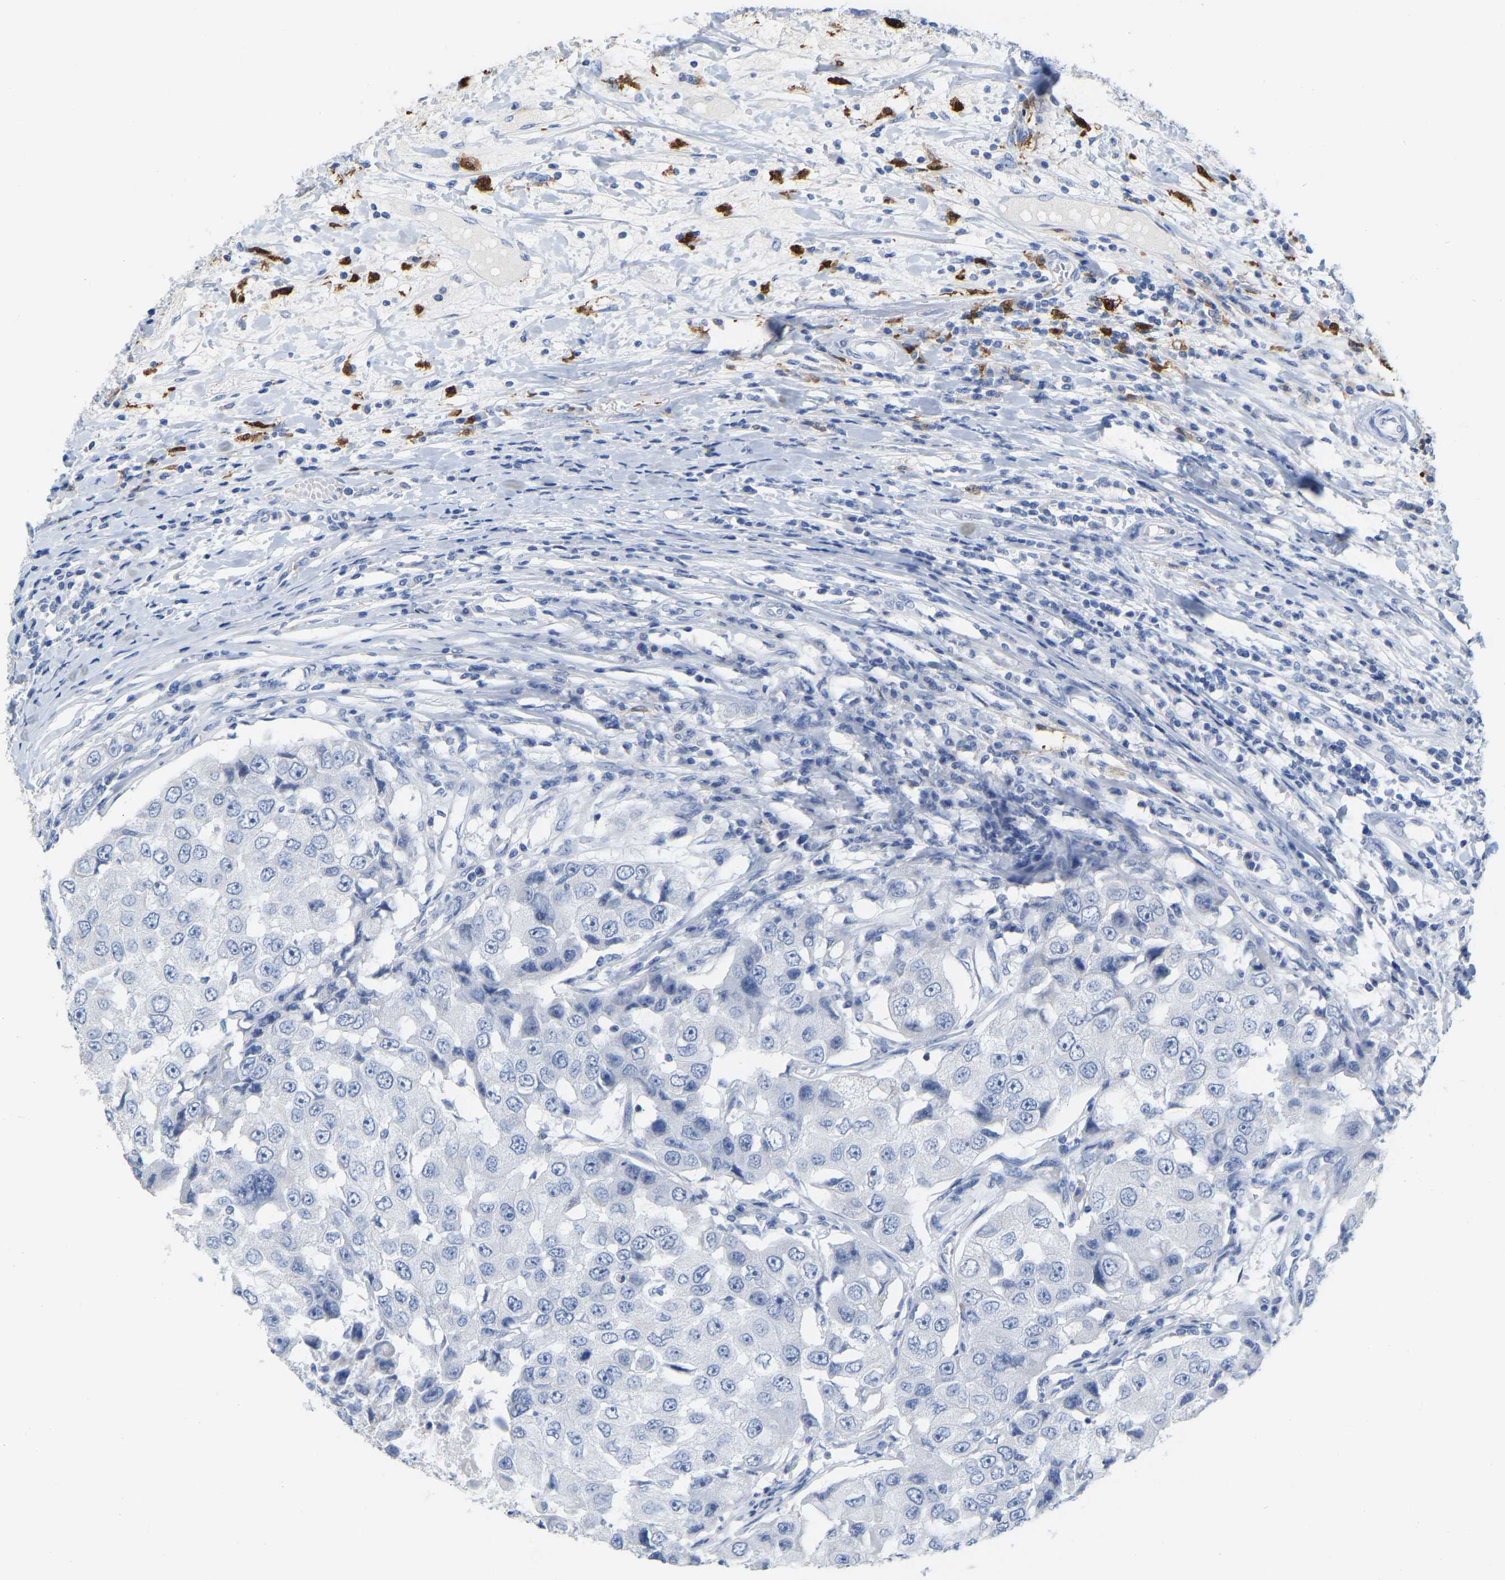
{"staining": {"intensity": "negative", "quantity": "none", "location": "none"}, "tissue": "breast cancer", "cell_type": "Tumor cells", "image_type": "cancer", "snomed": [{"axis": "morphology", "description": "Duct carcinoma"}, {"axis": "topography", "description": "Breast"}], "caption": "Immunohistochemistry (IHC) of breast cancer (invasive ductal carcinoma) reveals no expression in tumor cells.", "gene": "ULBP2", "patient": {"sex": "female", "age": 27}}